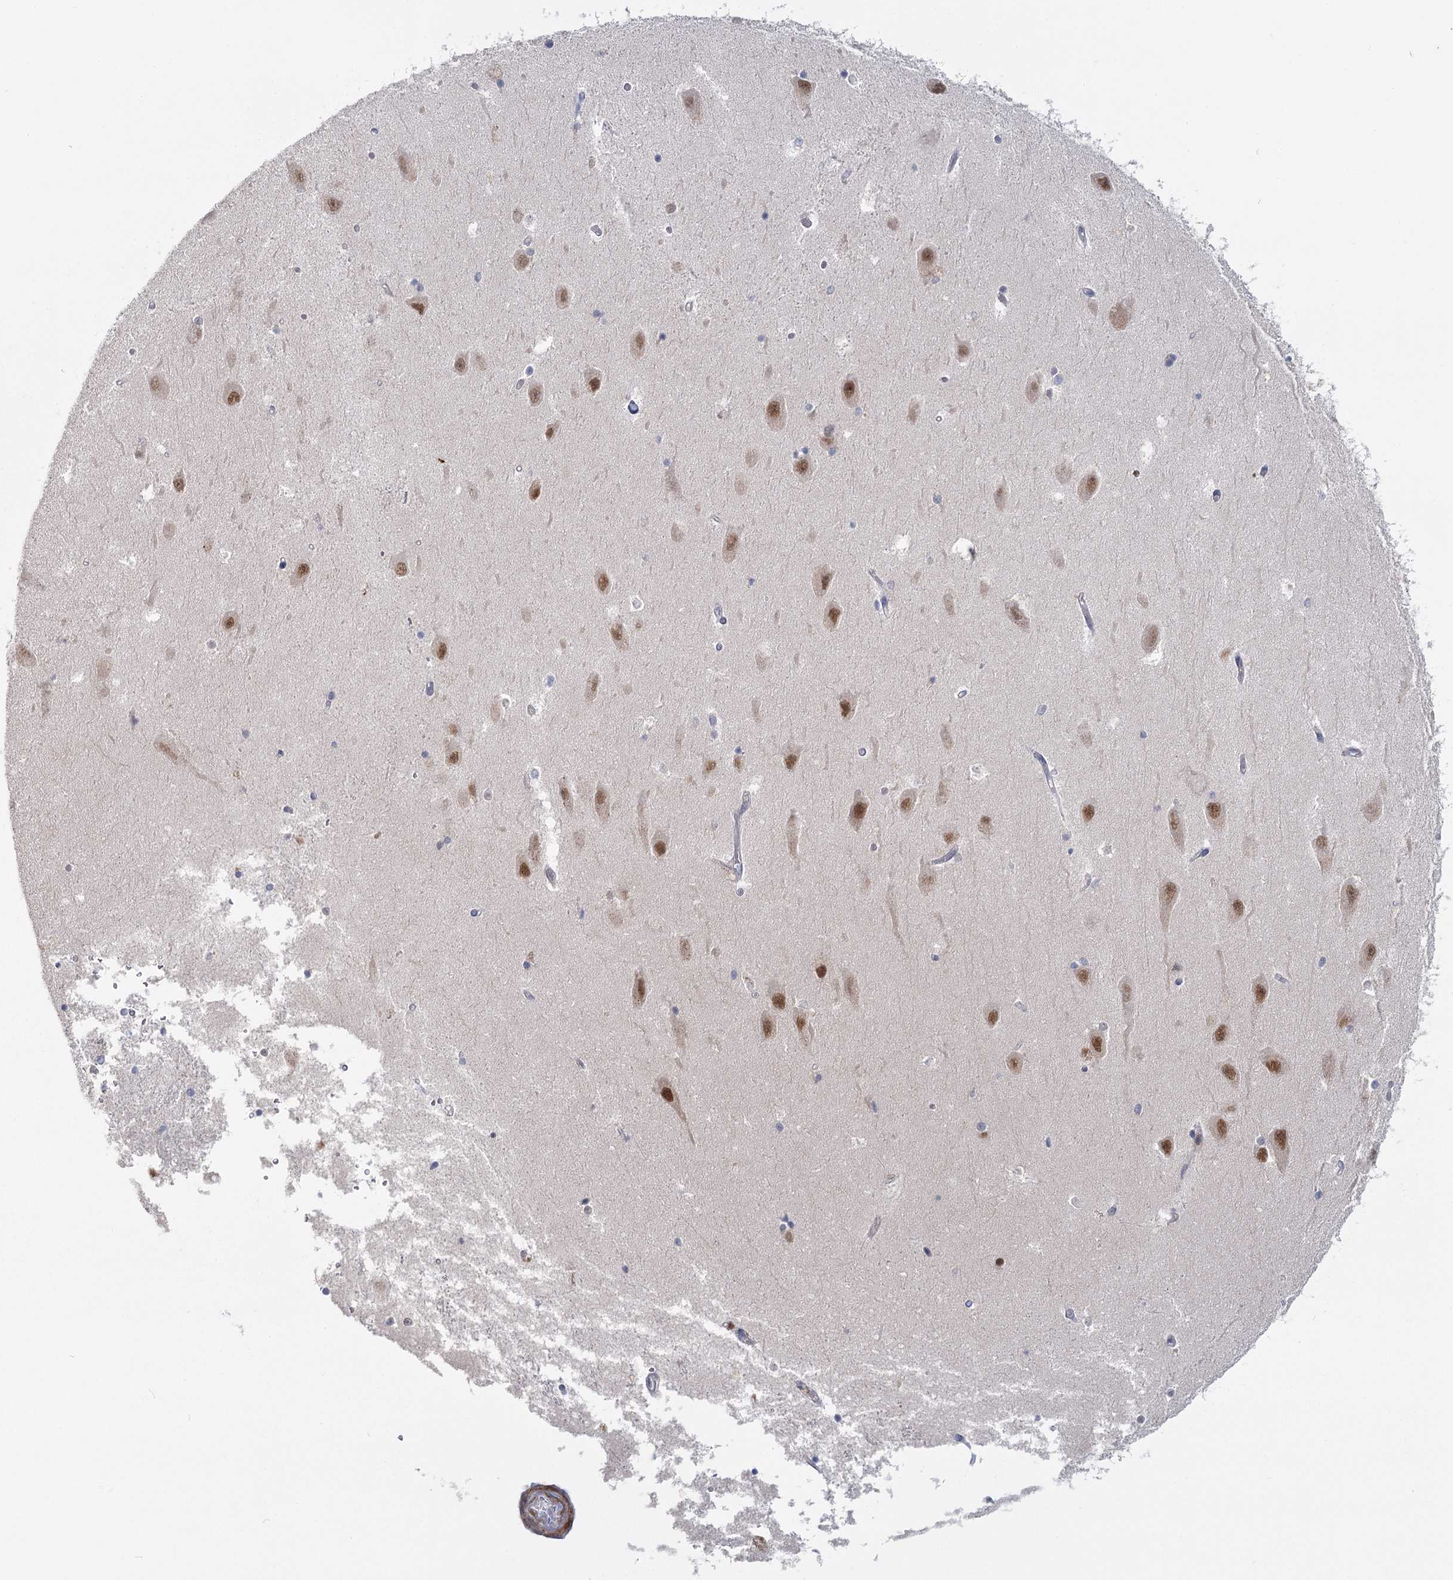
{"staining": {"intensity": "negative", "quantity": "none", "location": "none"}, "tissue": "hippocampus", "cell_type": "Glial cells", "image_type": "normal", "snomed": [{"axis": "morphology", "description": "Normal tissue, NOS"}, {"axis": "topography", "description": "Hippocampus"}], "caption": "Protein analysis of unremarkable hippocampus demonstrates no significant staining in glial cells. (Brightfield microscopy of DAB IHC at high magnification).", "gene": "USP11", "patient": {"sex": "male", "age": 45}}